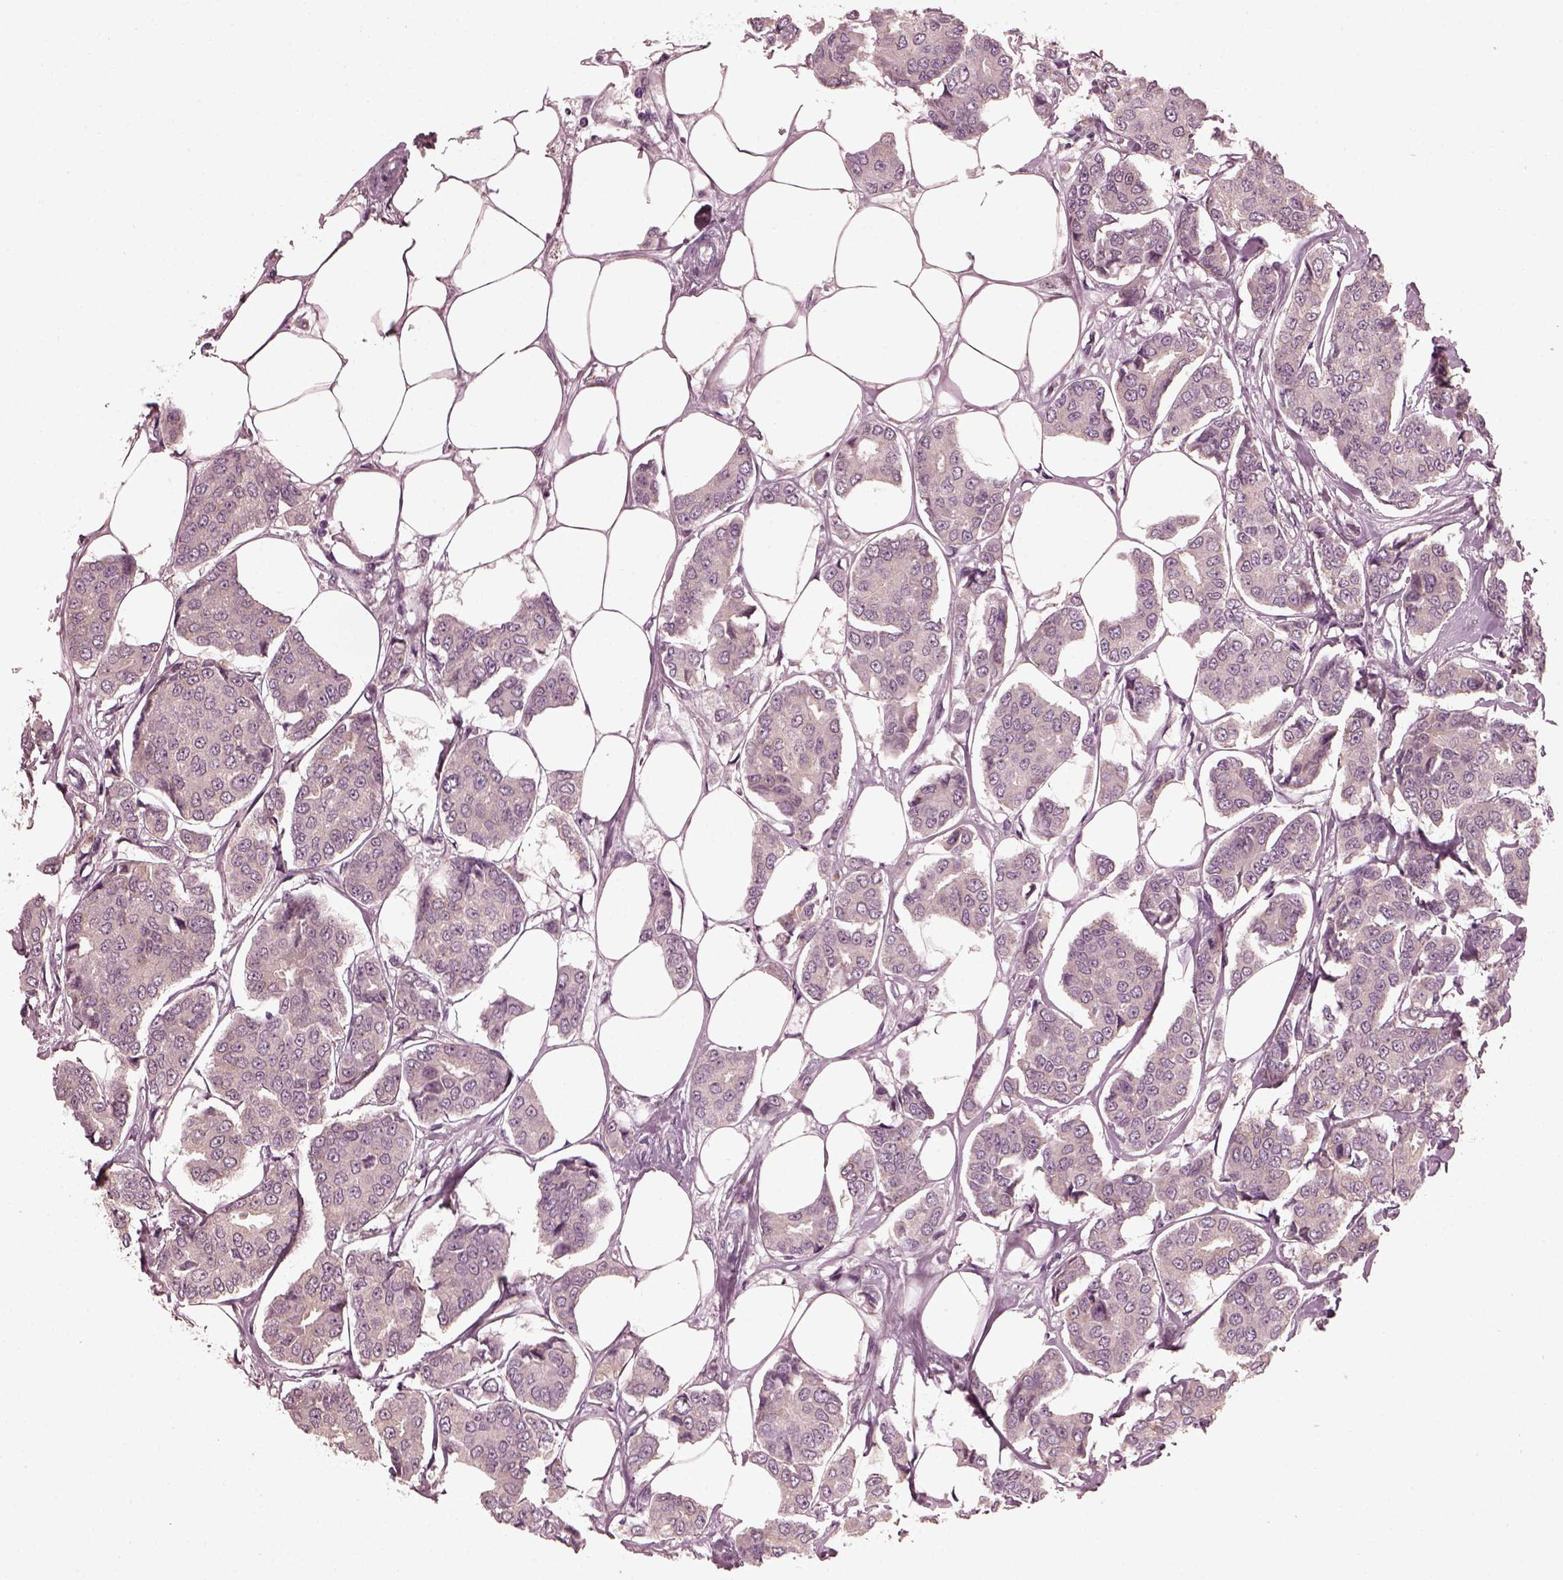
{"staining": {"intensity": "negative", "quantity": "none", "location": "none"}, "tissue": "breast cancer", "cell_type": "Tumor cells", "image_type": "cancer", "snomed": [{"axis": "morphology", "description": "Duct carcinoma"}, {"axis": "topography", "description": "Breast"}], "caption": "IHC image of neoplastic tissue: human breast cancer (infiltrating ductal carcinoma) stained with DAB (3,3'-diaminobenzidine) exhibits no significant protein staining in tumor cells. (IHC, brightfield microscopy, high magnification).", "gene": "PSTPIP2", "patient": {"sex": "female", "age": 94}}